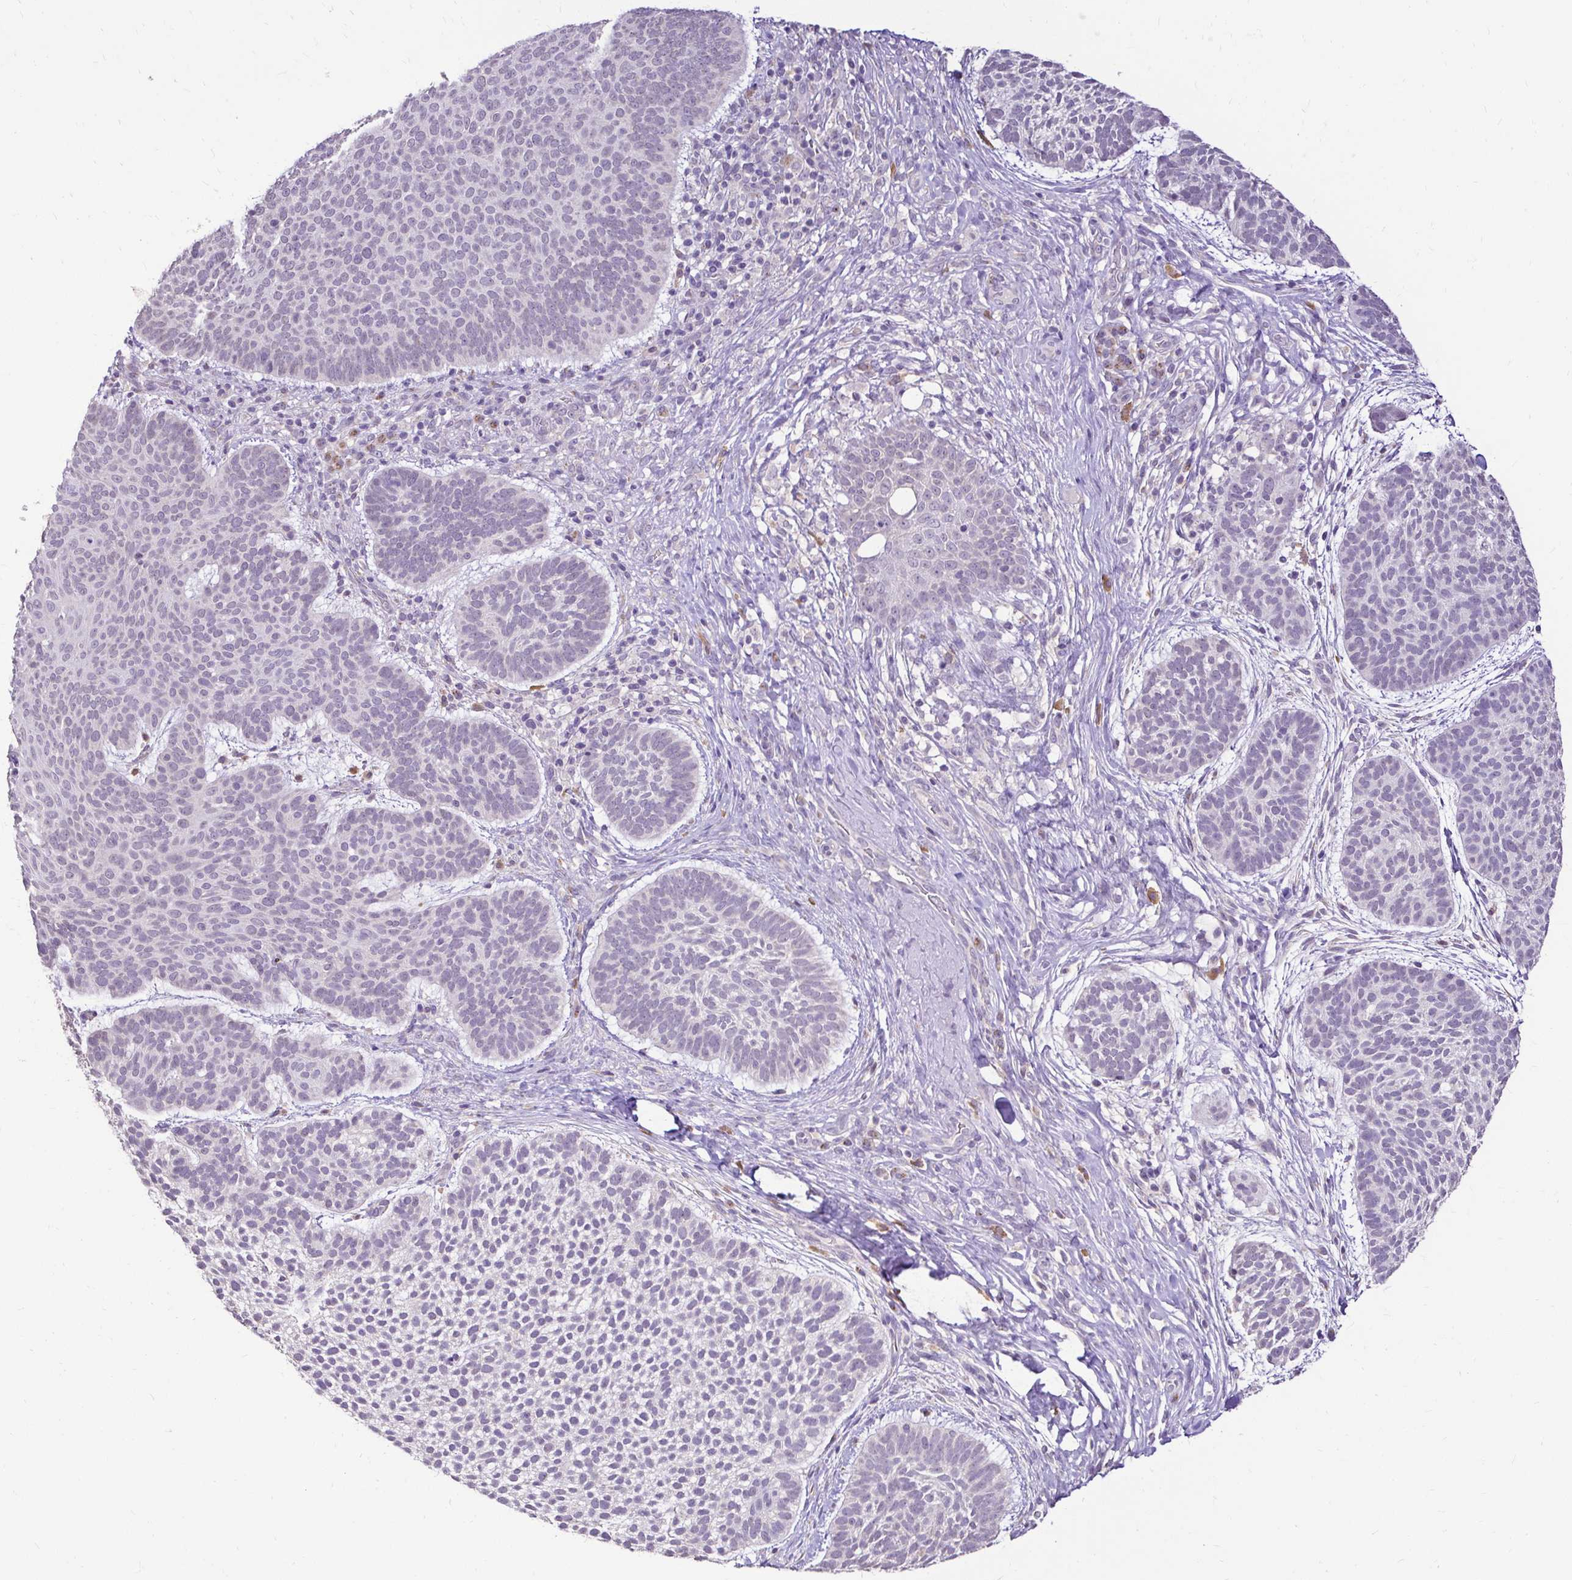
{"staining": {"intensity": "negative", "quantity": "none", "location": "none"}, "tissue": "skin cancer", "cell_type": "Tumor cells", "image_type": "cancer", "snomed": [{"axis": "morphology", "description": "Basal cell carcinoma"}, {"axis": "topography", "description": "Skin"}, {"axis": "topography", "description": "Skin of face"}], "caption": "DAB immunohistochemical staining of human skin cancer (basal cell carcinoma) reveals no significant expression in tumor cells.", "gene": "KIAA1210", "patient": {"sex": "male", "age": 73}}